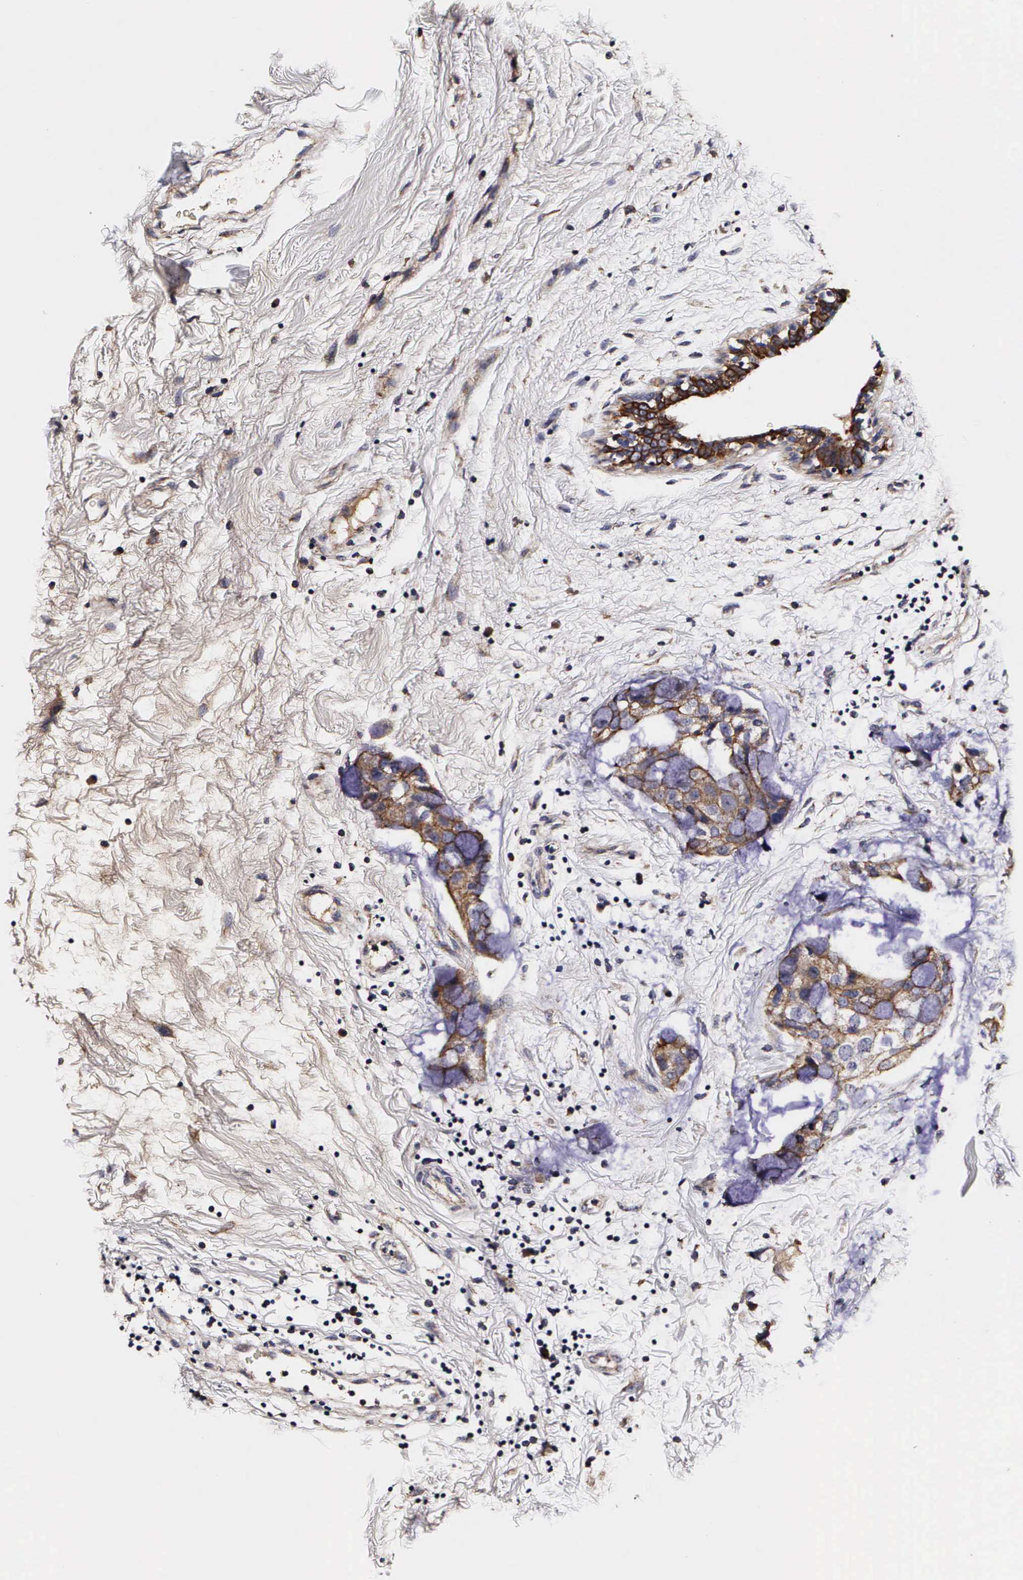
{"staining": {"intensity": "moderate", "quantity": ">75%", "location": "cytoplasmic/membranous"}, "tissue": "breast cancer", "cell_type": "Tumor cells", "image_type": "cancer", "snomed": [{"axis": "morphology", "description": "Duct carcinoma"}, {"axis": "topography", "description": "Breast"}], "caption": "Protein analysis of breast cancer tissue displays moderate cytoplasmic/membranous expression in about >75% of tumor cells.", "gene": "PSMA3", "patient": {"sex": "female", "age": 40}}